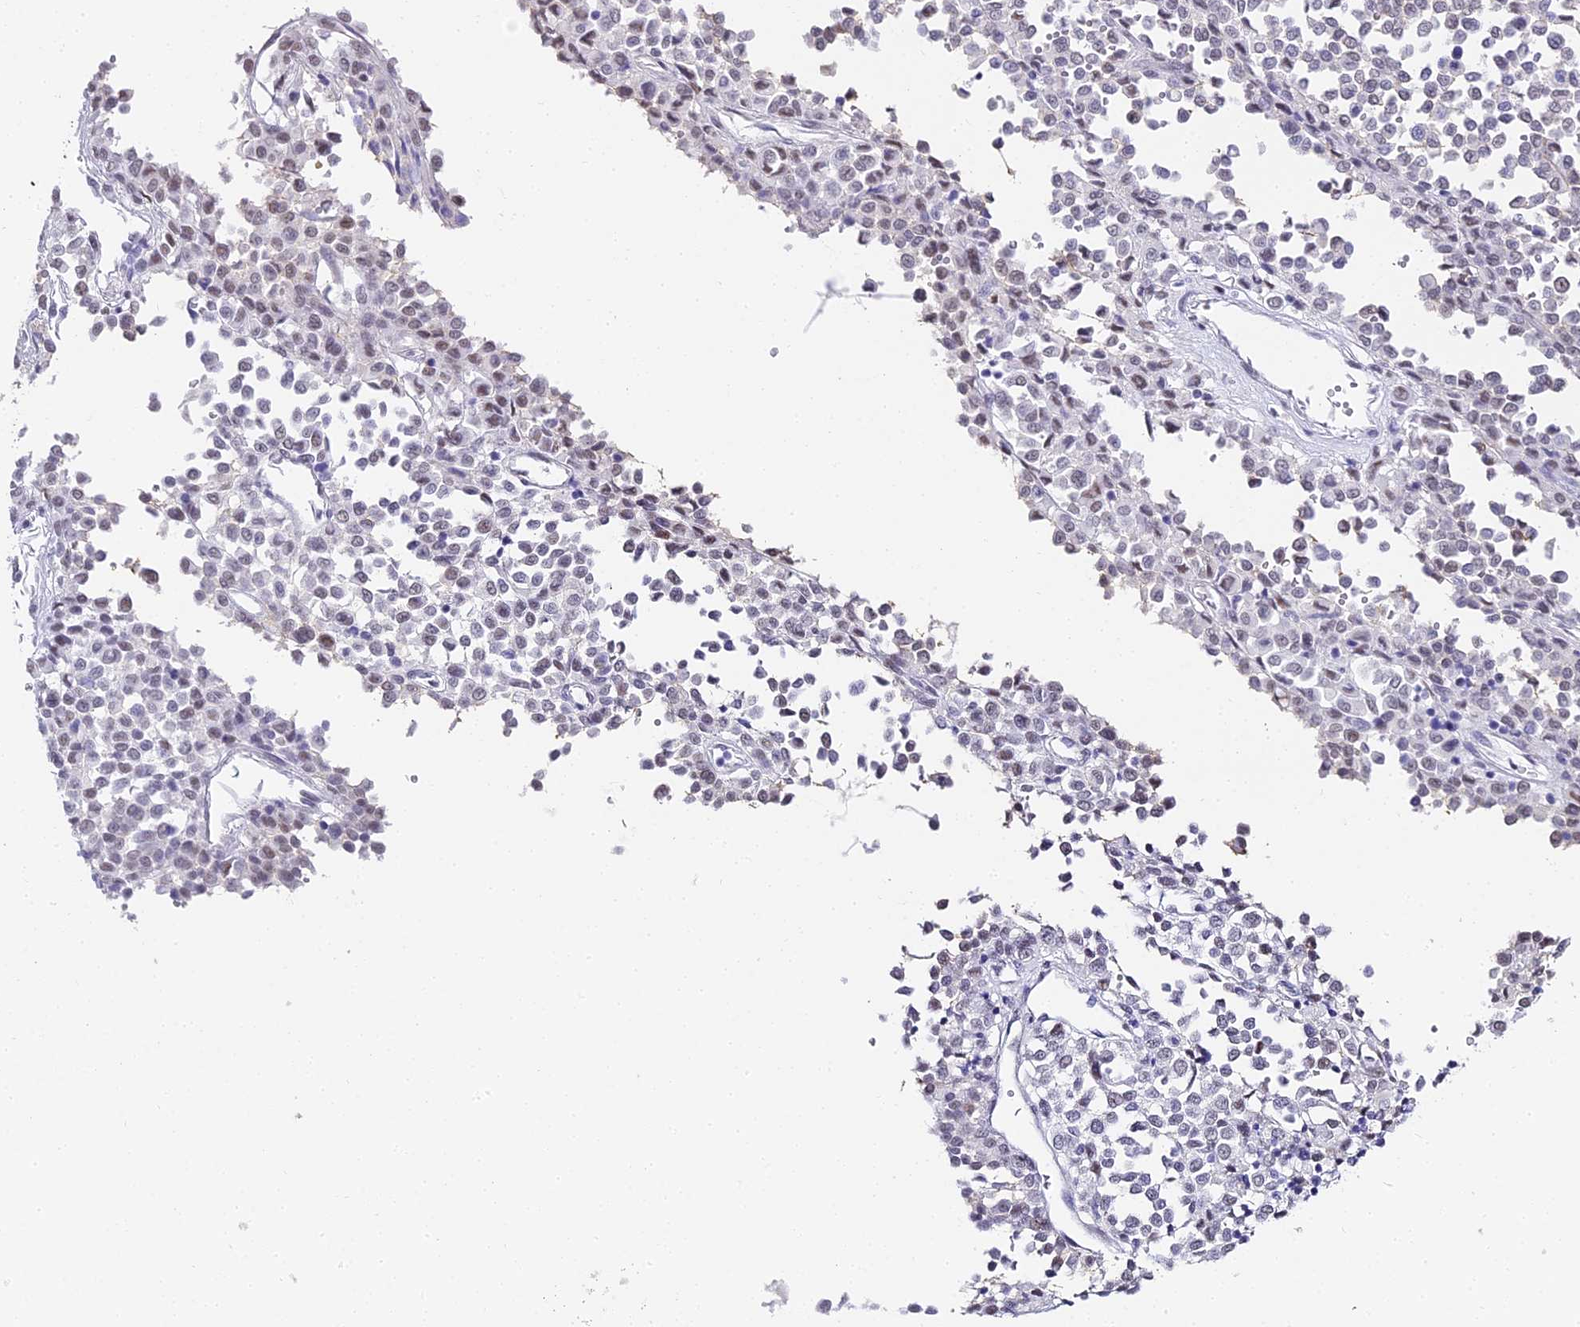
{"staining": {"intensity": "weak", "quantity": "25%-75%", "location": "nuclear"}, "tissue": "melanoma", "cell_type": "Tumor cells", "image_type": "cancer", "snomed": [{"axis": "morphology", "description": "Malignant melanoma, Metastatic site"}, {"axis": "topography", "description": "Pancreas"}], "caption": "Immunohistochemistry (IHC) histopathology image of human malignant melanoma (metastatic site) stained for a protein (brown), which displays low levels of weak nuclear expression in about 25%-75% of tumor cells.", "gene": "ABHD14A-ACY1", "patient": {"sex": "female", "age": 30}}